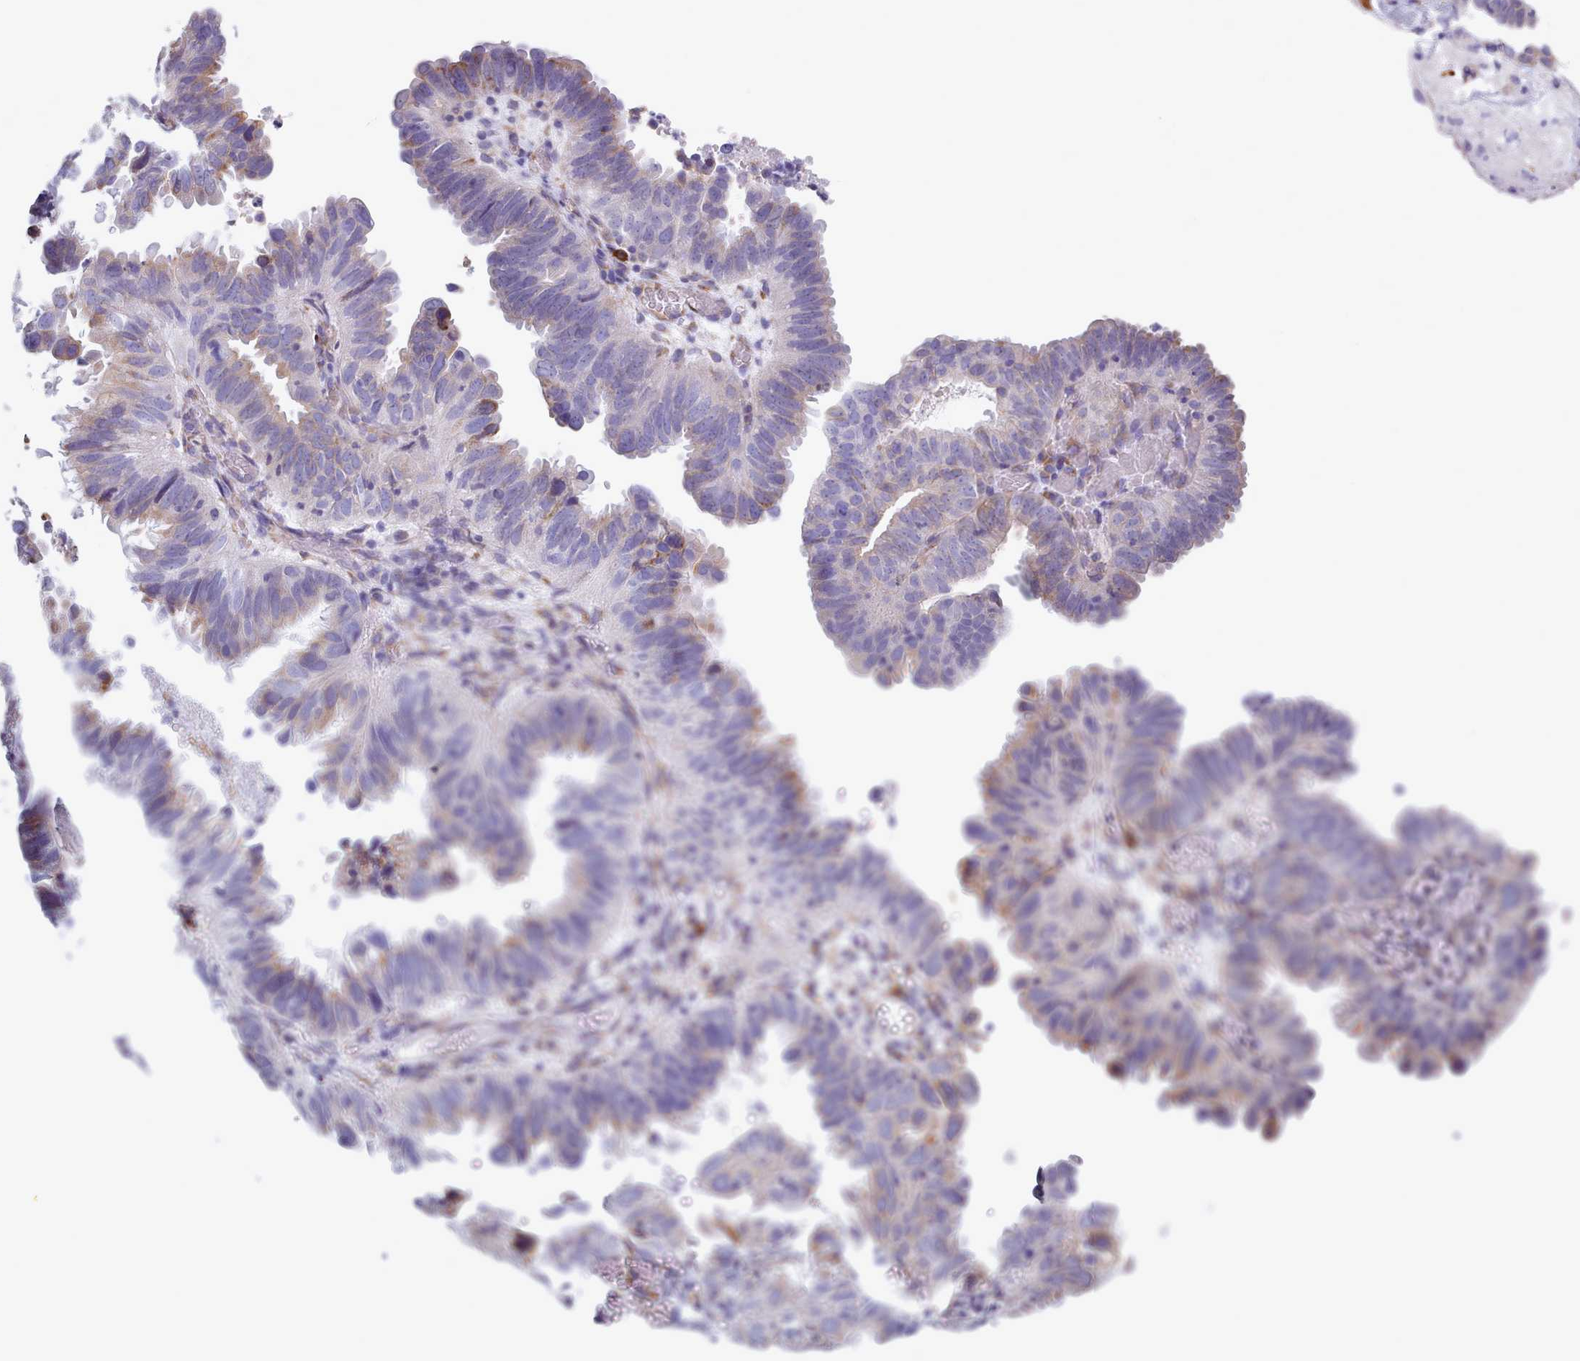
{"staining": {"intensity": "negative", "quantity": "none", "location": "none"}, "tissue": "endometrial cancer", "cell_type": "Tumor cells", "image_type": "cancer", "snomed": [{"axis": "morphology", "description": "Adenocarcinoma, NOS"}, {"axis": "topography", "description": "Uterus"}], "caption": "Immunohistochemical staining of endometrial cancer shows no significant staining in tumor cells.", "gene": "XKR8", "patient": {"sex": "female", "age": 77}}